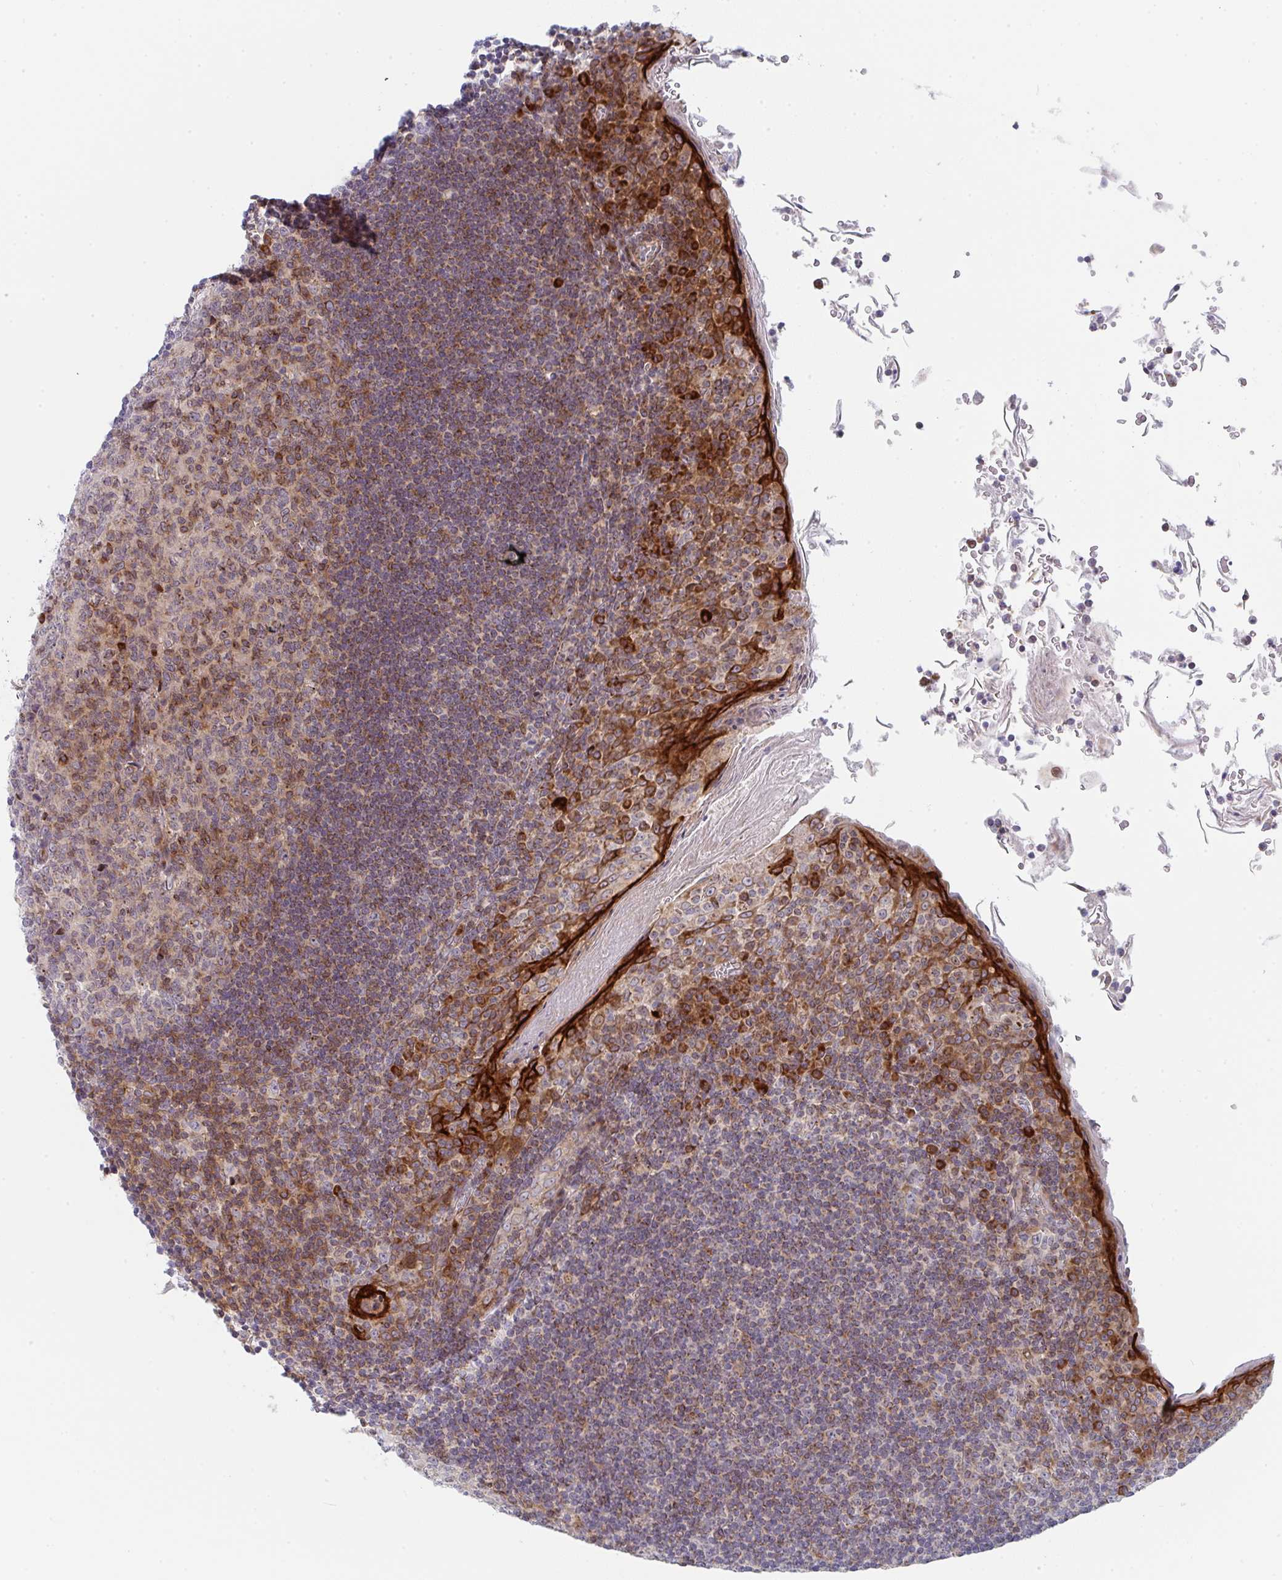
{"staining": {"intensity": "moderate", "quantity": "25%-75%", "location": "cytoplasmic/membranous"}, "tissue": "tonsil", "cell_type": "Germinal center cells", "image_type": "normal", "snomed": [{"axis": "morphology", "description": "Normal tissue, NOS"}, {"axis": "topography", "description": "Tonsil"}], "caption": "Protein analysis of normal tonsil reveals moderate cytoplasmic/membranous positivity in approximately 25%-75% of germinal center cells.", "gene": "PRKCH", "patient": {"sex": "male", "age": 27}}